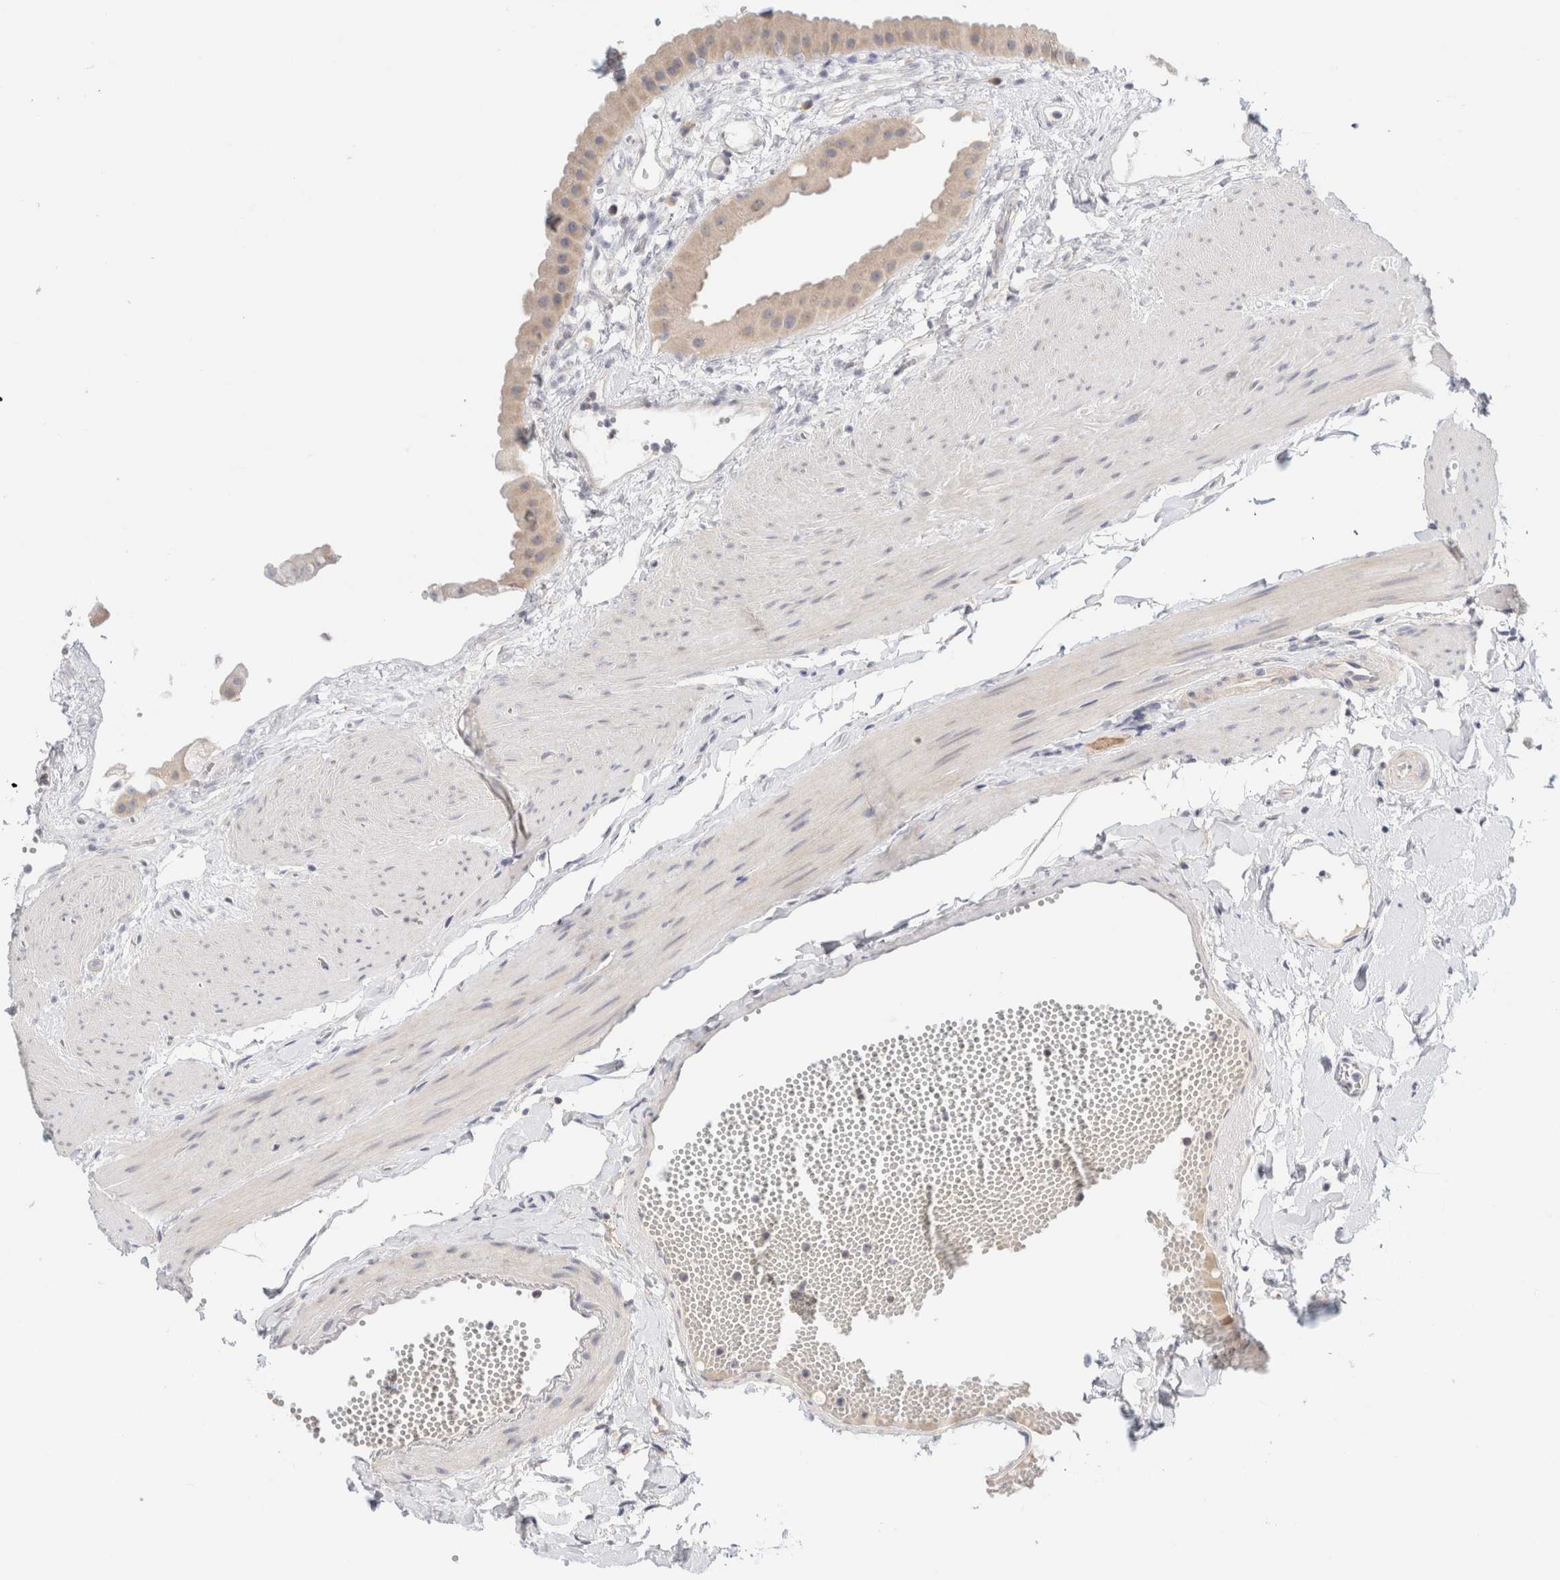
{"staining": {"intensity": "weak", "quantity": "<25%", "location": "cytoplasmic/membranous"}, "tissue": "gallbladder", "cell_type": "Glandular cells", "image_type": "normal", "snomed": [{"axis": "morphology", "description": "Normal tissue, NOS"}, {"axis": "topography", "description": "Gallbladder"}], "caption": "A photomicrograph of human gallbladder is negative for staining in glandular cells.", "gene": "SPRTN", "patient": {"sex": "female", "age": 64}}